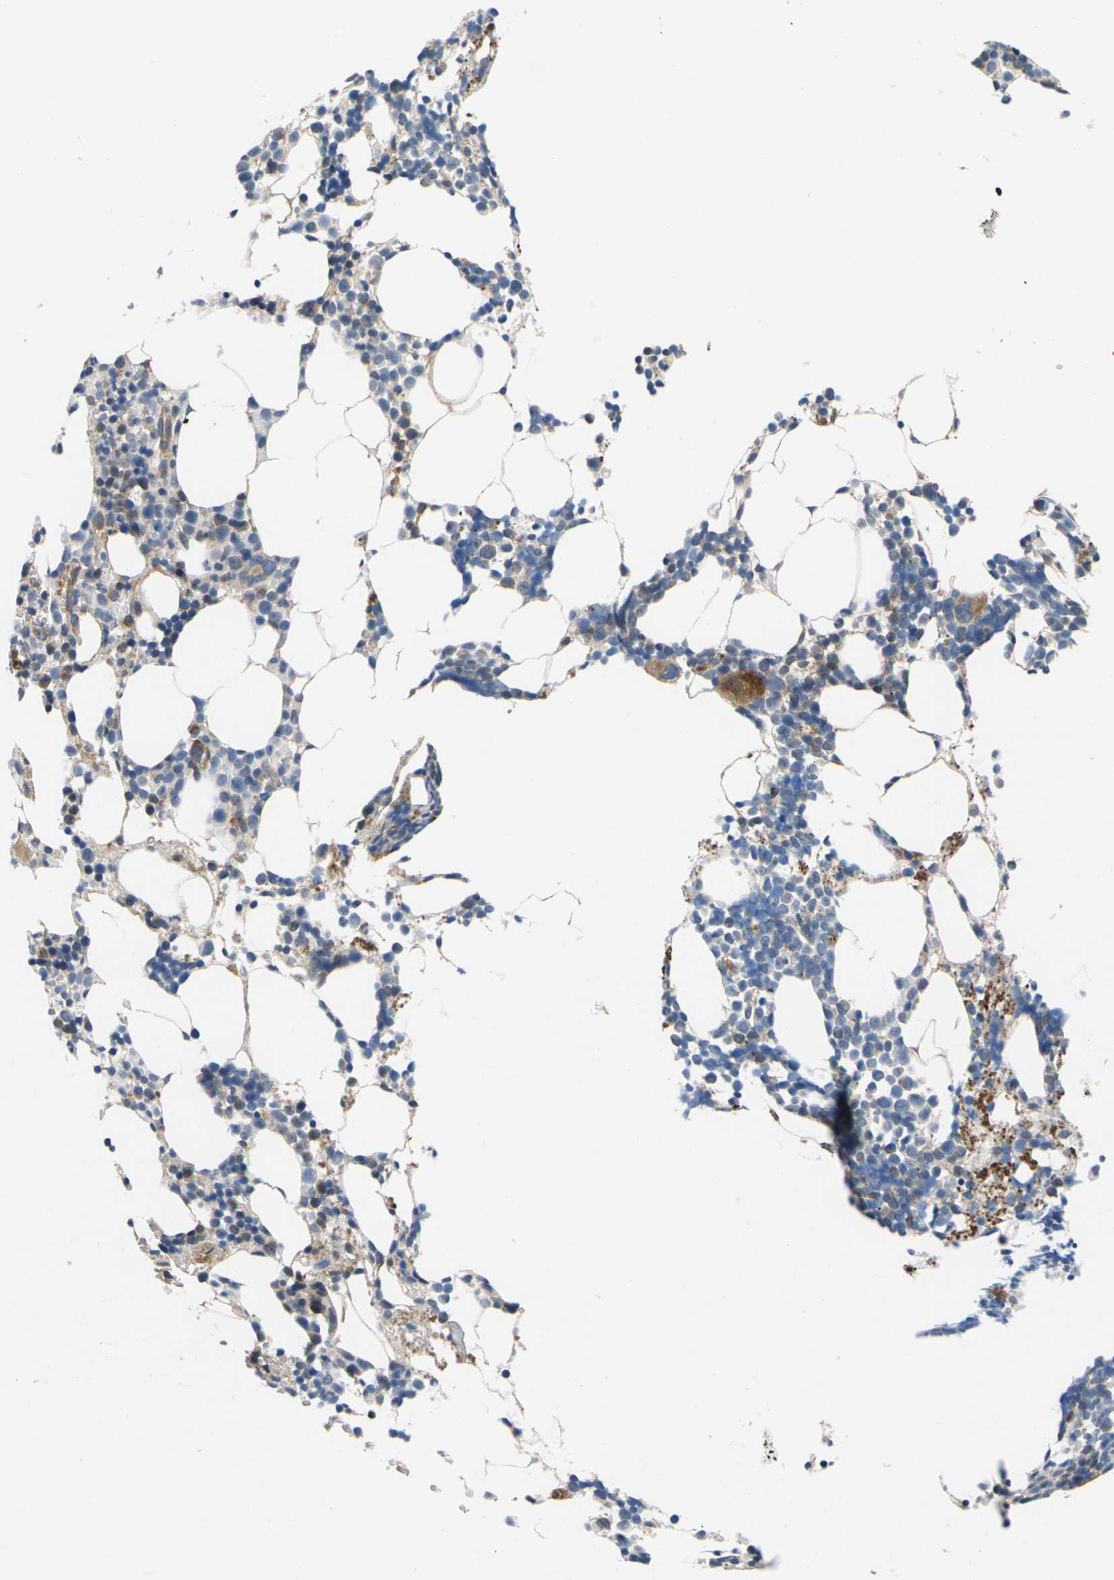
{"staining": {"intensity": "moderate", "quantity": "<25%", "location": "cytoplasmic/membranous"}, "tissue": "bone marrow", "cell_type": "Hematopoietic cells", "image_type": "normal", "snomed": [{"axis": "morphology", "description": "Normal tissue, NOS"}, {"axis": "morphology", "description": "Inflammation, NOS"}, {"axis": "topography", "description": "Bone marrow"}], "caption": "Immunohistochemistry (IHC) (DAB (3,3'-diaminobenzidine)) staining of unremarkable bone marrow demonstrates moderate cytoplasmic/membranous protein positivity in about <25% of hematopoietic cells.", "gene": "RPS6KA3", "patient": {"sex": "male", "age": 42}}